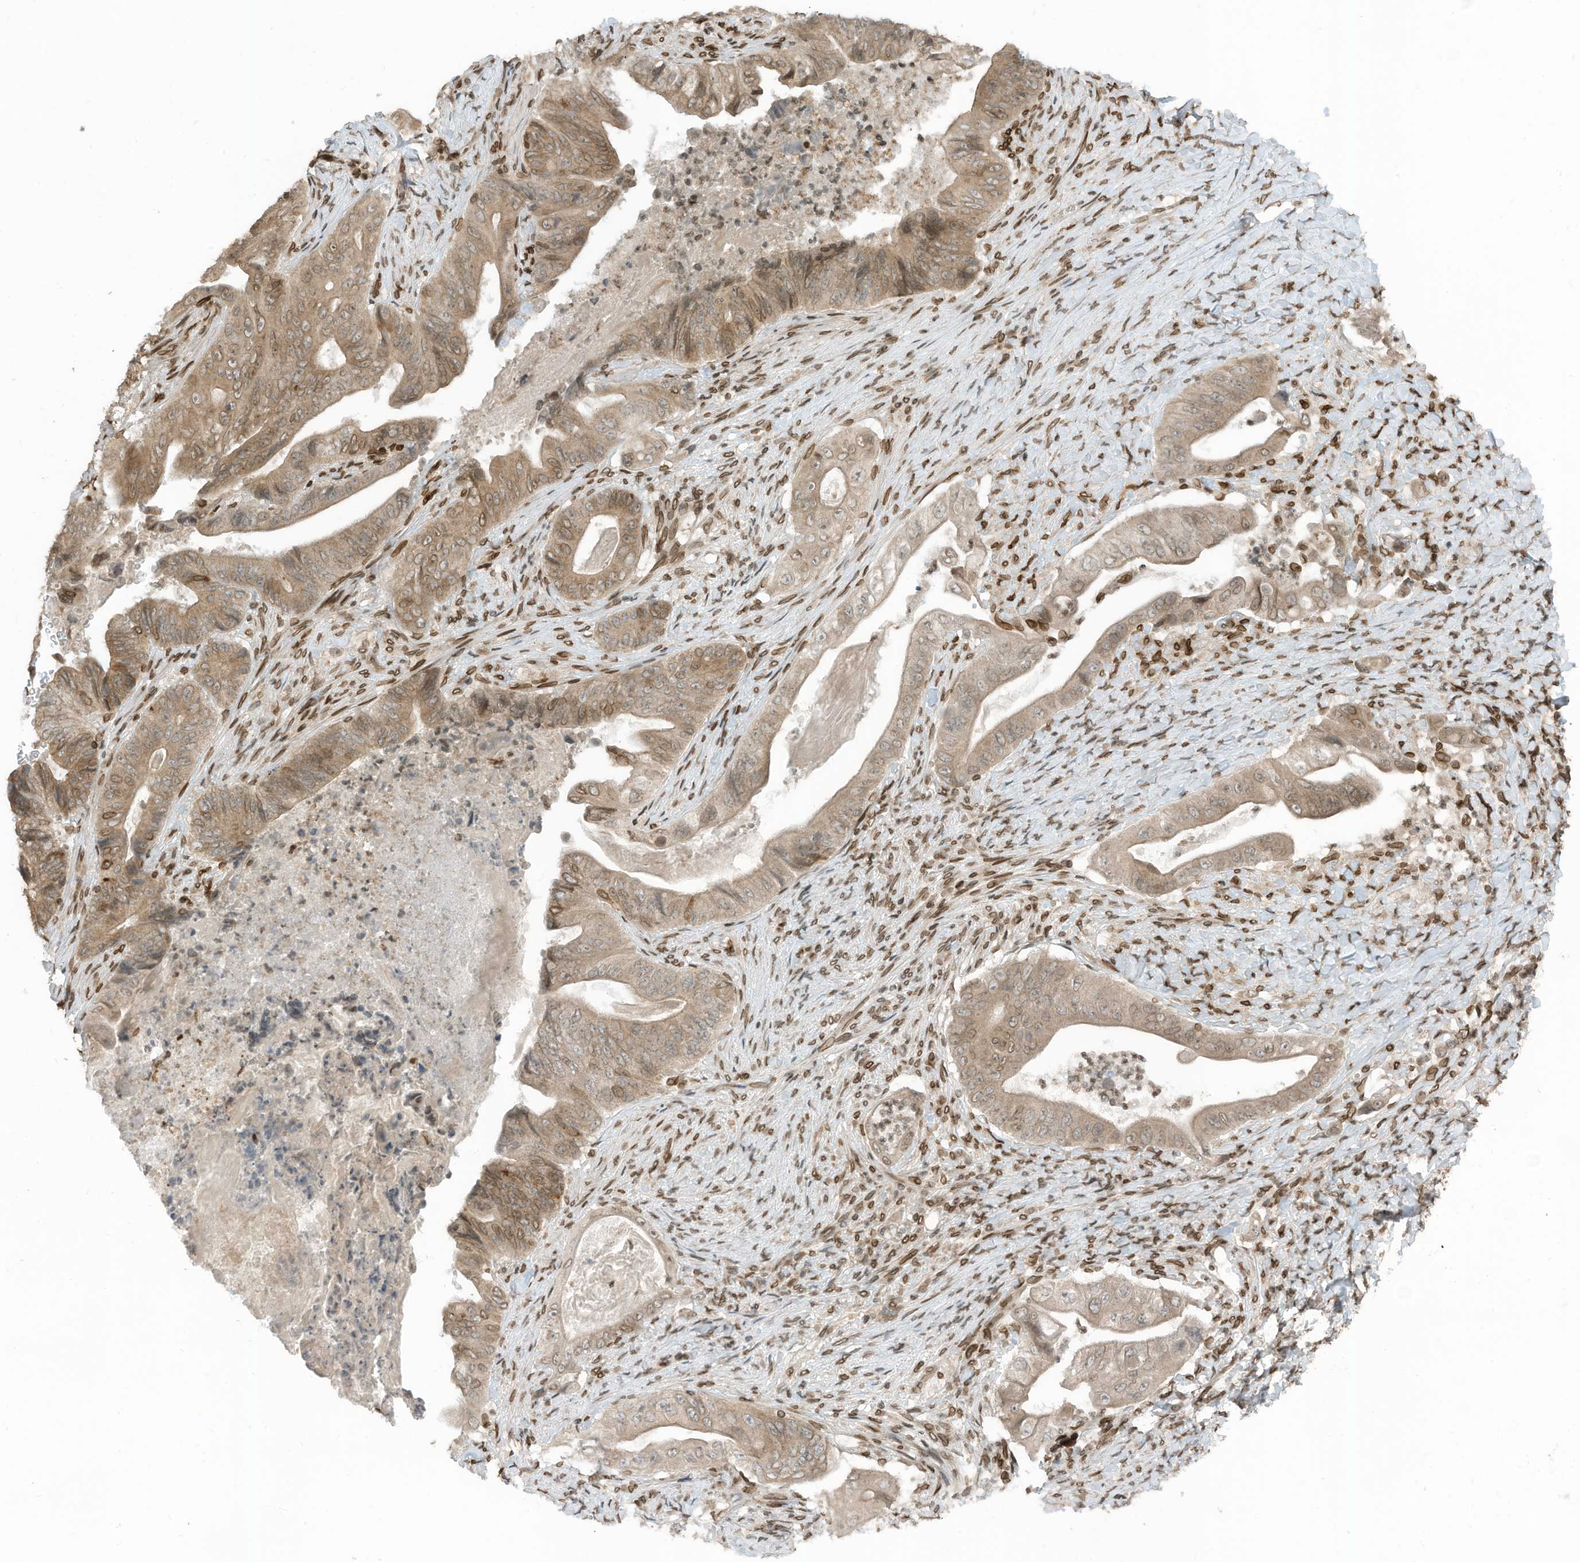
{"staining": {"intensity": "moderate", "quantity": ">75%", "location": "cytoplasmic/membranous,nuclear"}, "tissue": "stomach cancer", "cell_type": "Tumor cells", "image_type": "cancer", "snomed": [{"axis": "morphology", "description": "Adenocarcinoma, NOS"}, {"axis": "topography", "description": "Stomach"}], "caption": "This is a micrograph of immunohistochemistry (IHC) staining of adenocarcinoma (stomach), which shows moderate expression in the cytoplasmic/membranous and nuclear of tumor cells.", "gene": "RABL3", "patient": {"sex": "female", "age": 73}}